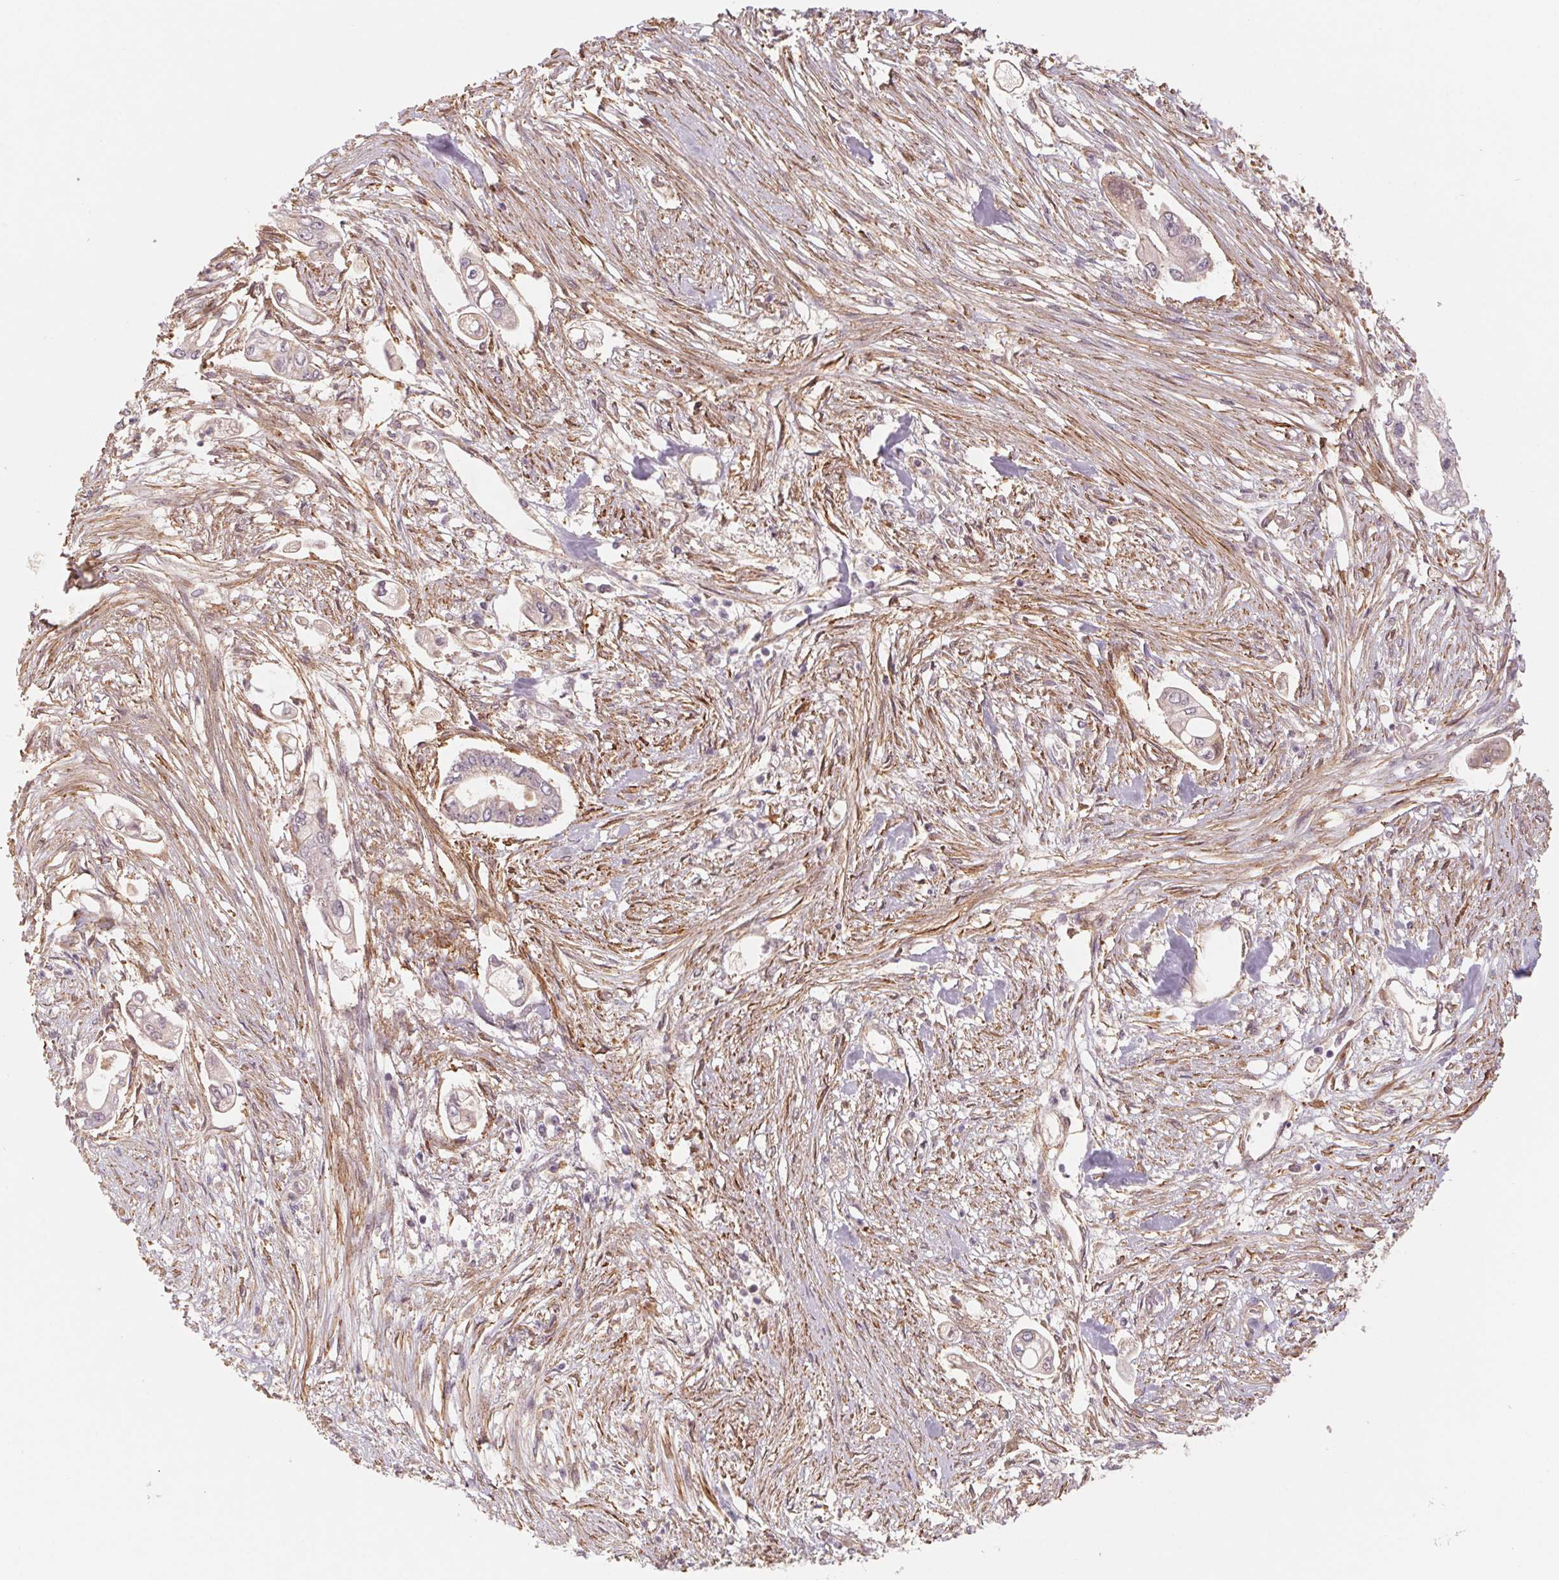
{"staining": {"intensity": "negative", "quantity": "none", "location": "none"}, "tissue": "pancreatic cancer", "cell_type": "Tumor cells", "image_type": "cancer", "snomed": [{"axis": "morphology", "description": "Adenocarcinoma, NOS"}, {"axis": "topography", "description": "Pancreas"}], "caption": "Tumor cells are negative for brown protein staining in pancreatic cancer (adenocarcinoma). Nuclei are stained in blue.", "gene": "CCDC112", "patient": {"sex": "female", "age": 69}}